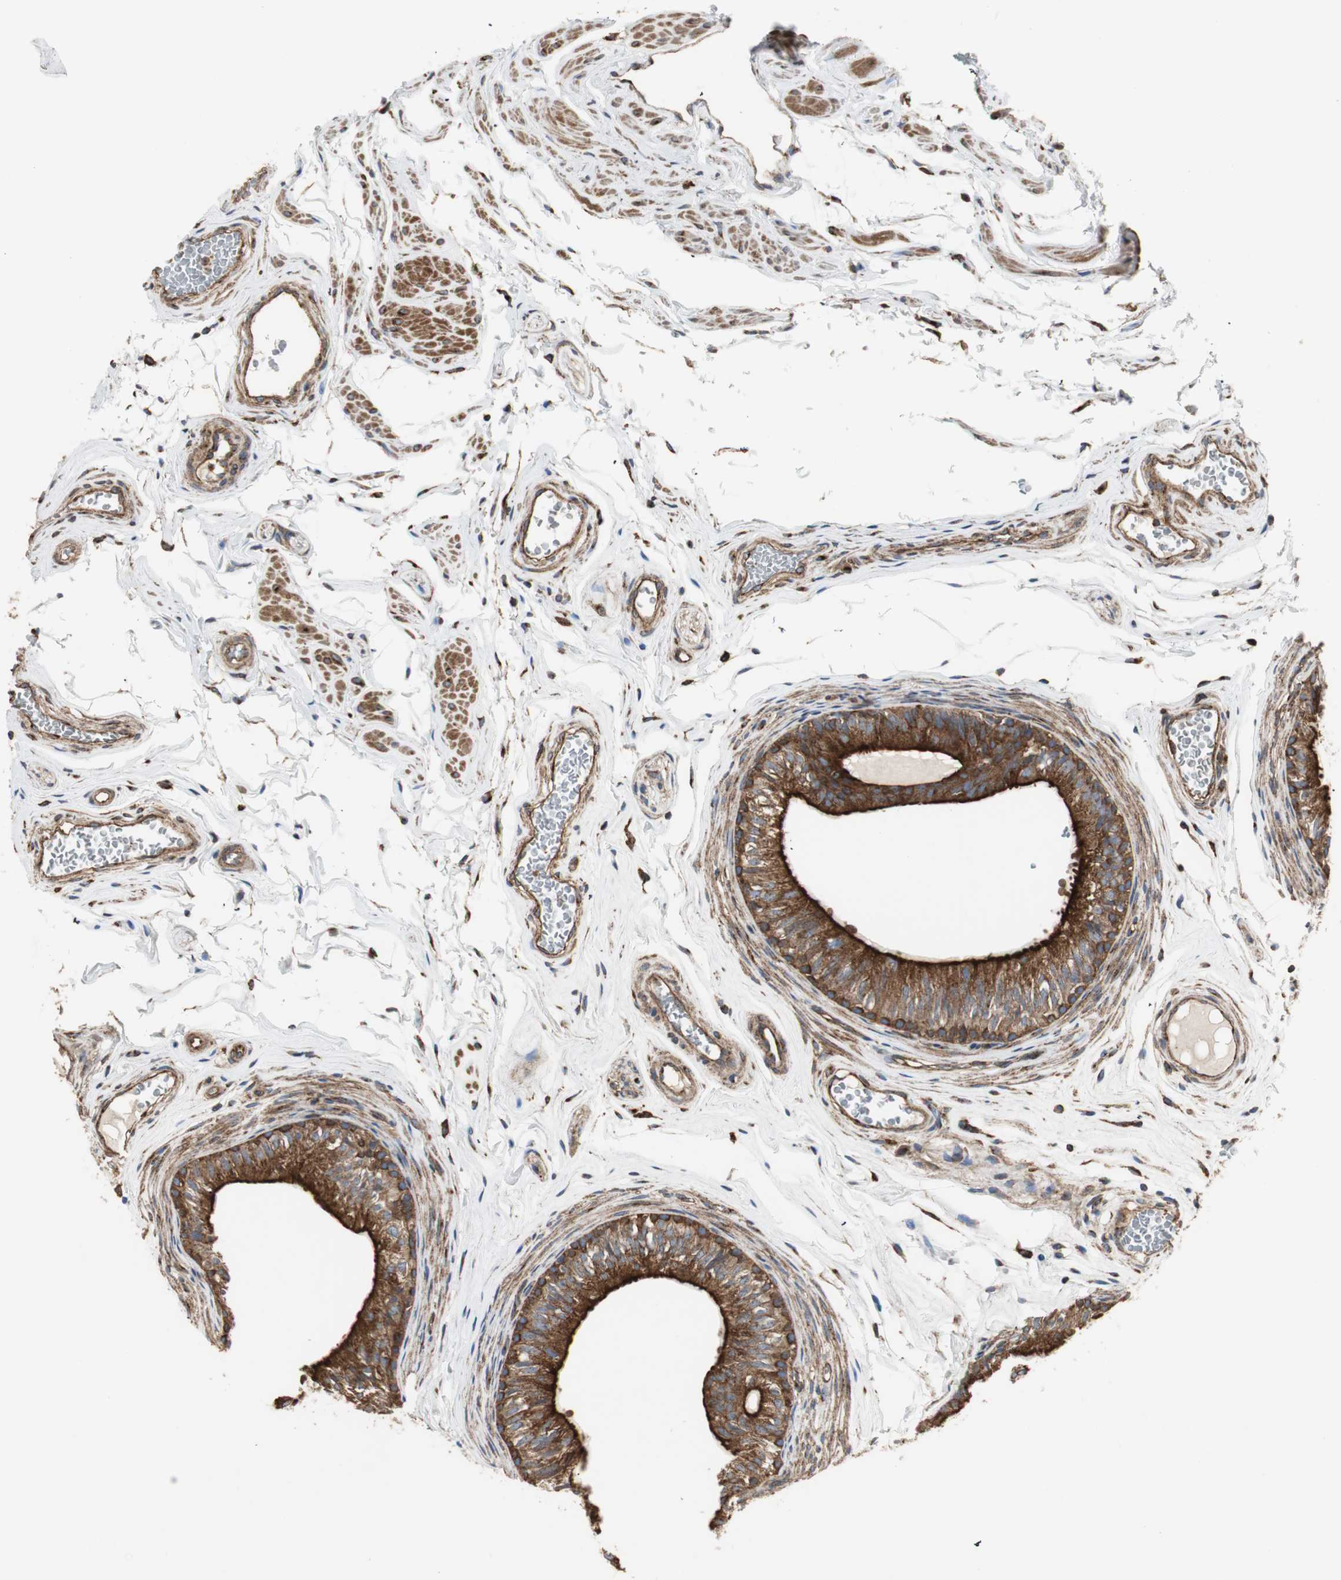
{"staining": {"intensity": "strong", "quantity": ">75%", "location": "cytoplasmic/membranous"}, "tissue": "epididymis", "cell_type": "Glandular cells", "image_type": "normal", "snomed": [{"axis": "morphology", "description": "Normal tissue, NOS"}, {"axis": "topography", "description": "Testis"}, {"axis": "topography", "description": "Epididymis"}], "caption": "Immunohistochemical staining of unremarkable epididymis reveals high levels of strong cytoplasmic/membranous staining in approximately >75% of glandular cells.", "gene": "H6PD", "patient": {"sex": "male", "age": 36}}